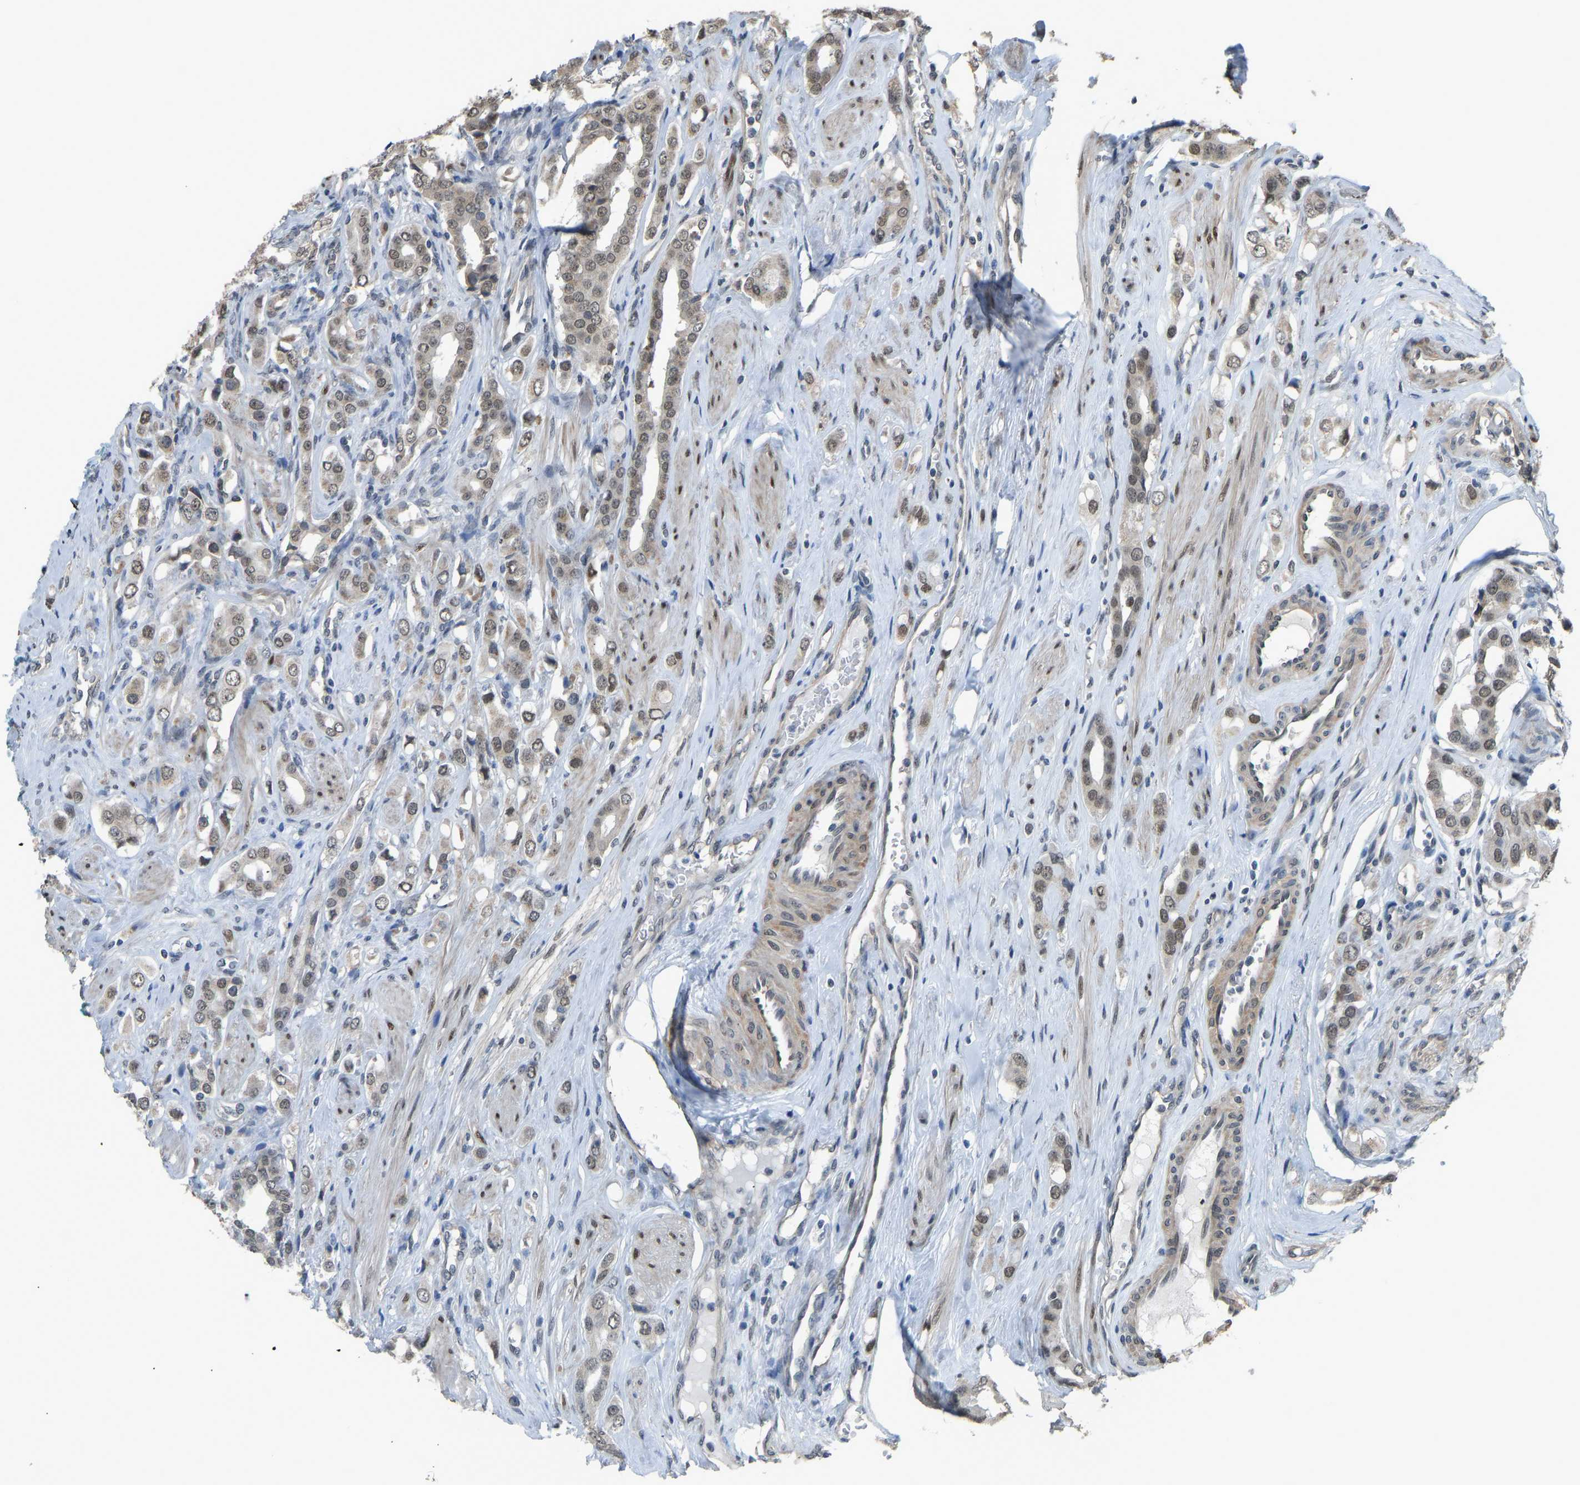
{"staining": {"intensity": "weak", "quantity": "25%-75%", "location": "nuclear"}, "tissue": "prostate cancer", "cell_type": "Tumor cells", "image_type": "cancer", "snomed": [{"axis": "morphology", "description": "Adenocarcinoma, High grade"}, {"axis": "topography", "description": "Prostate"}], "caption": "A brown stain shows weak nuclear staining of a protein in human prostate adenocarcinoma (high-grade) tumor cells.", "gene": "KPNA6", "patient": {"sex": "male", "age": 52}}